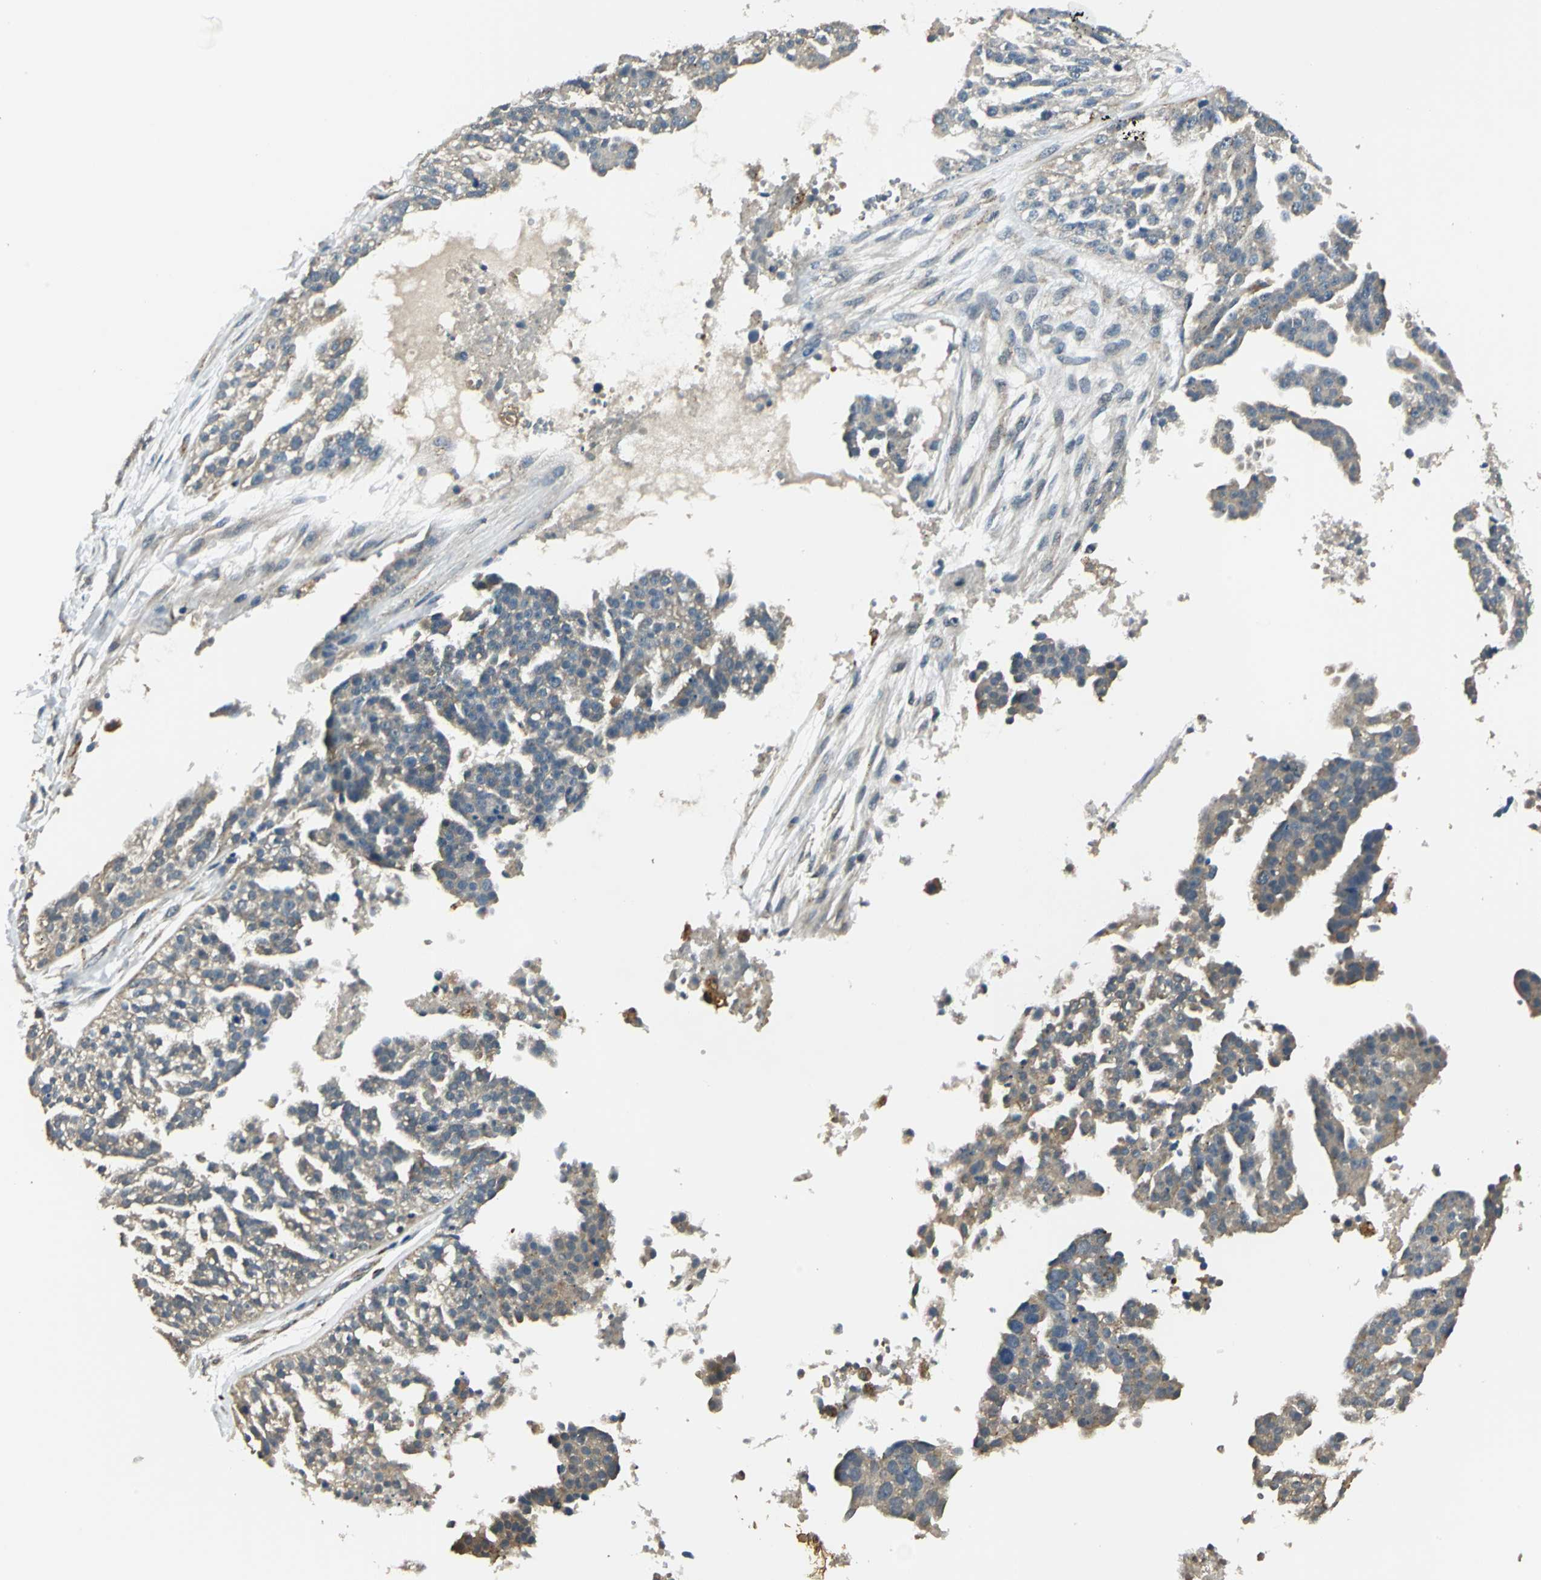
{"staining": {"intensity": "weak", "quantity": ">75%", "location": "cytoplasmic/membranous"}, "tissue": "ovarian cancer", "cell_type": "Tumor cells", "image_type": "cancer", "snomed": [{"axis": "morphology", "description": "Carcinoma, NOS"}, {"axis": "topography", "description": "Soft tissue"}, {"axis": "topography", "description": "Ovary"}], "caption": "High-power microscopy captured an immunohistochemistry (IHC) micrograph of carcinoma (ovarian), revealing weak cytoplasmic/membranous positivity in approximately >75% of tumor cells.", "gene": "NIT1", "patient": {"sex": "female", "age": 54}}